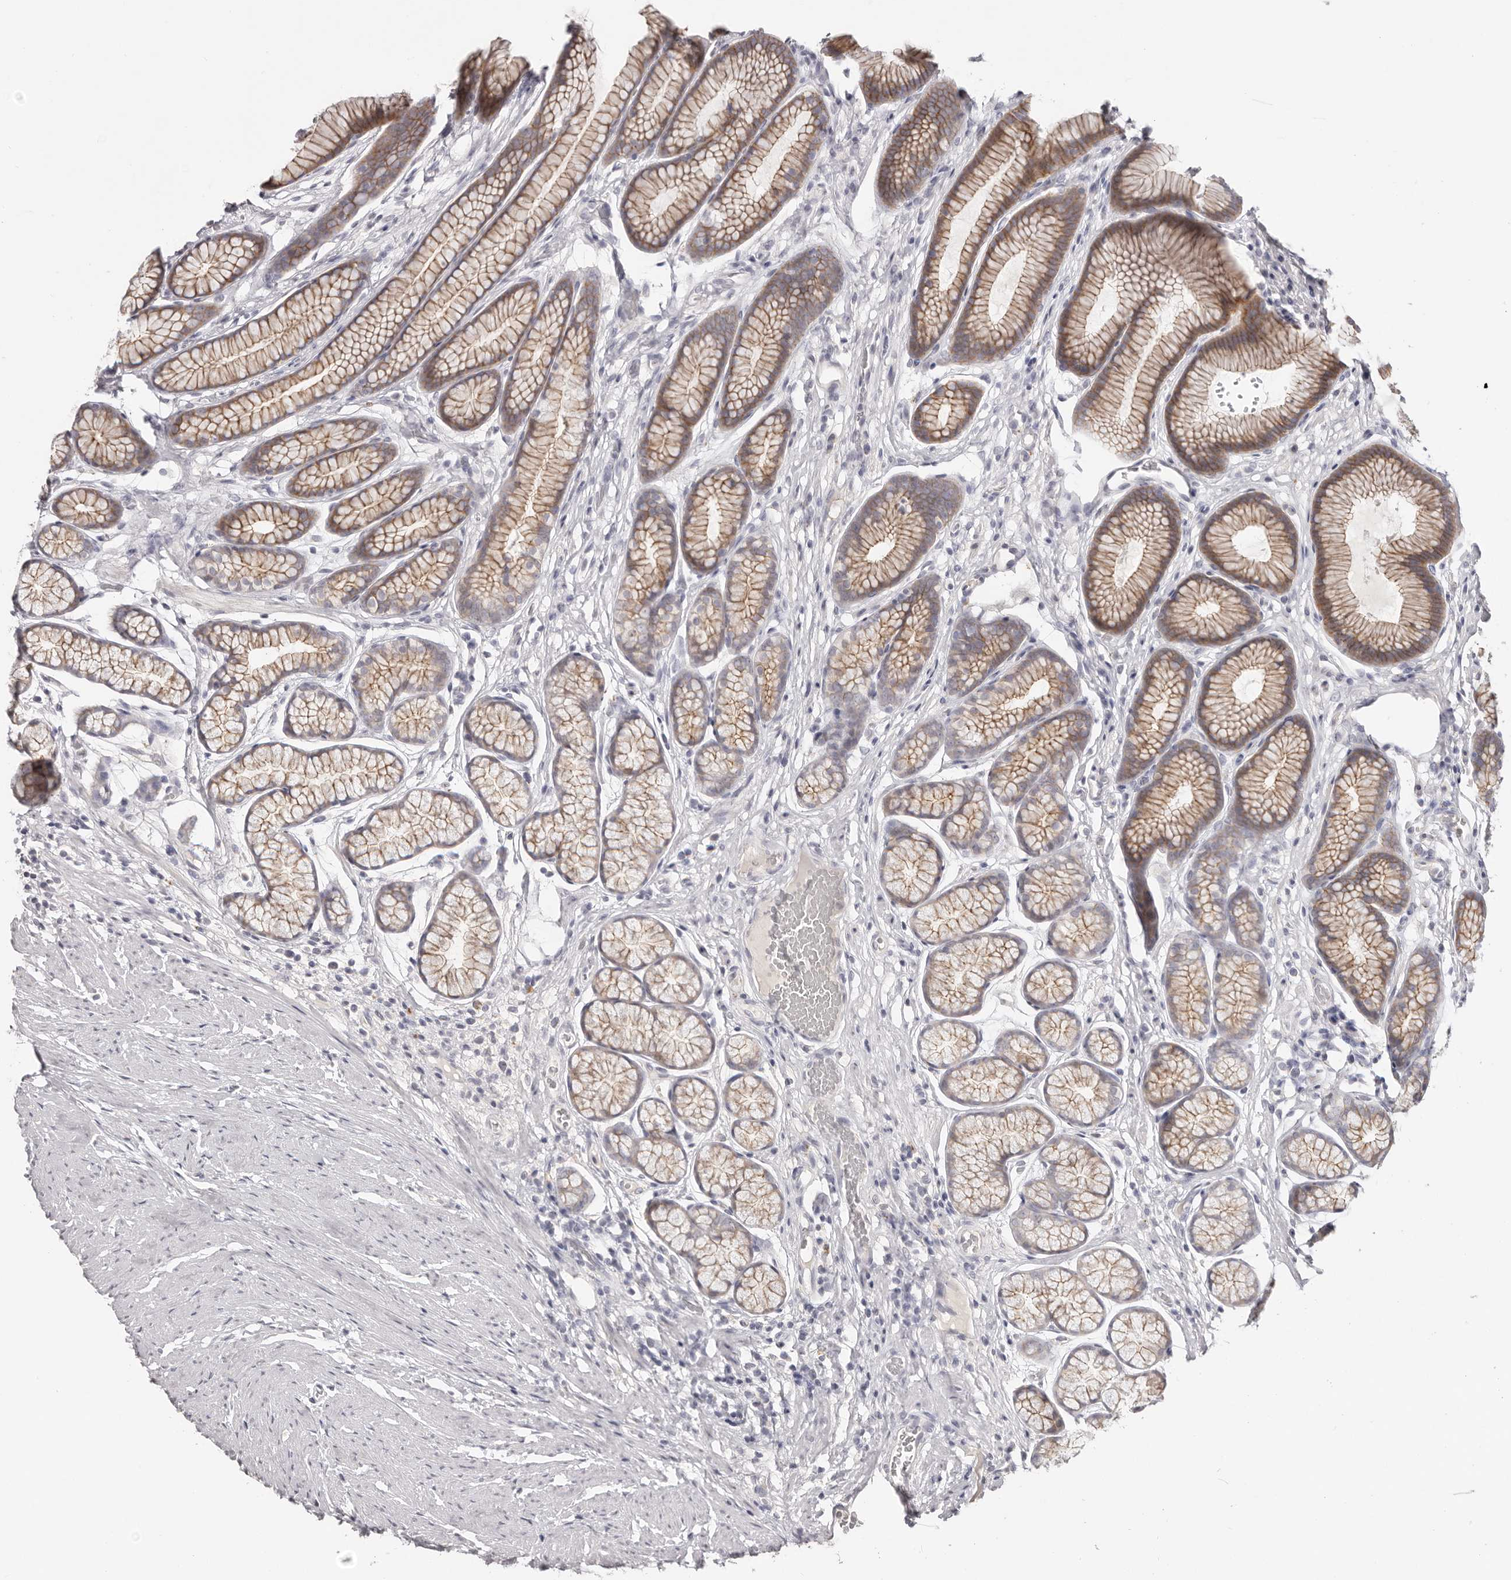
{"staining": {"intensity": "moderate", "quantity": "25%-75%", "location": "cytoplasmic/membranous"}, "tissue": "stomach", "cell_type": "Glandular cells", "image_type": "normal", "snomed": [{"axis": "morphology", "description": "Normal tissue, NOS"}, {"axis": "topography", "description": "Stomach"}], "caption": "Immunohistochemistry (IHC) (DAB (3,3'-diaminobenzidine)) staining of unremarkable stomach reveals moderate cytoplasmic/membranous protein positivity in about 25%-75% of glandular cells.", "gene": "PCDHB6", "patient": {"sex": "male", "age": 42}}